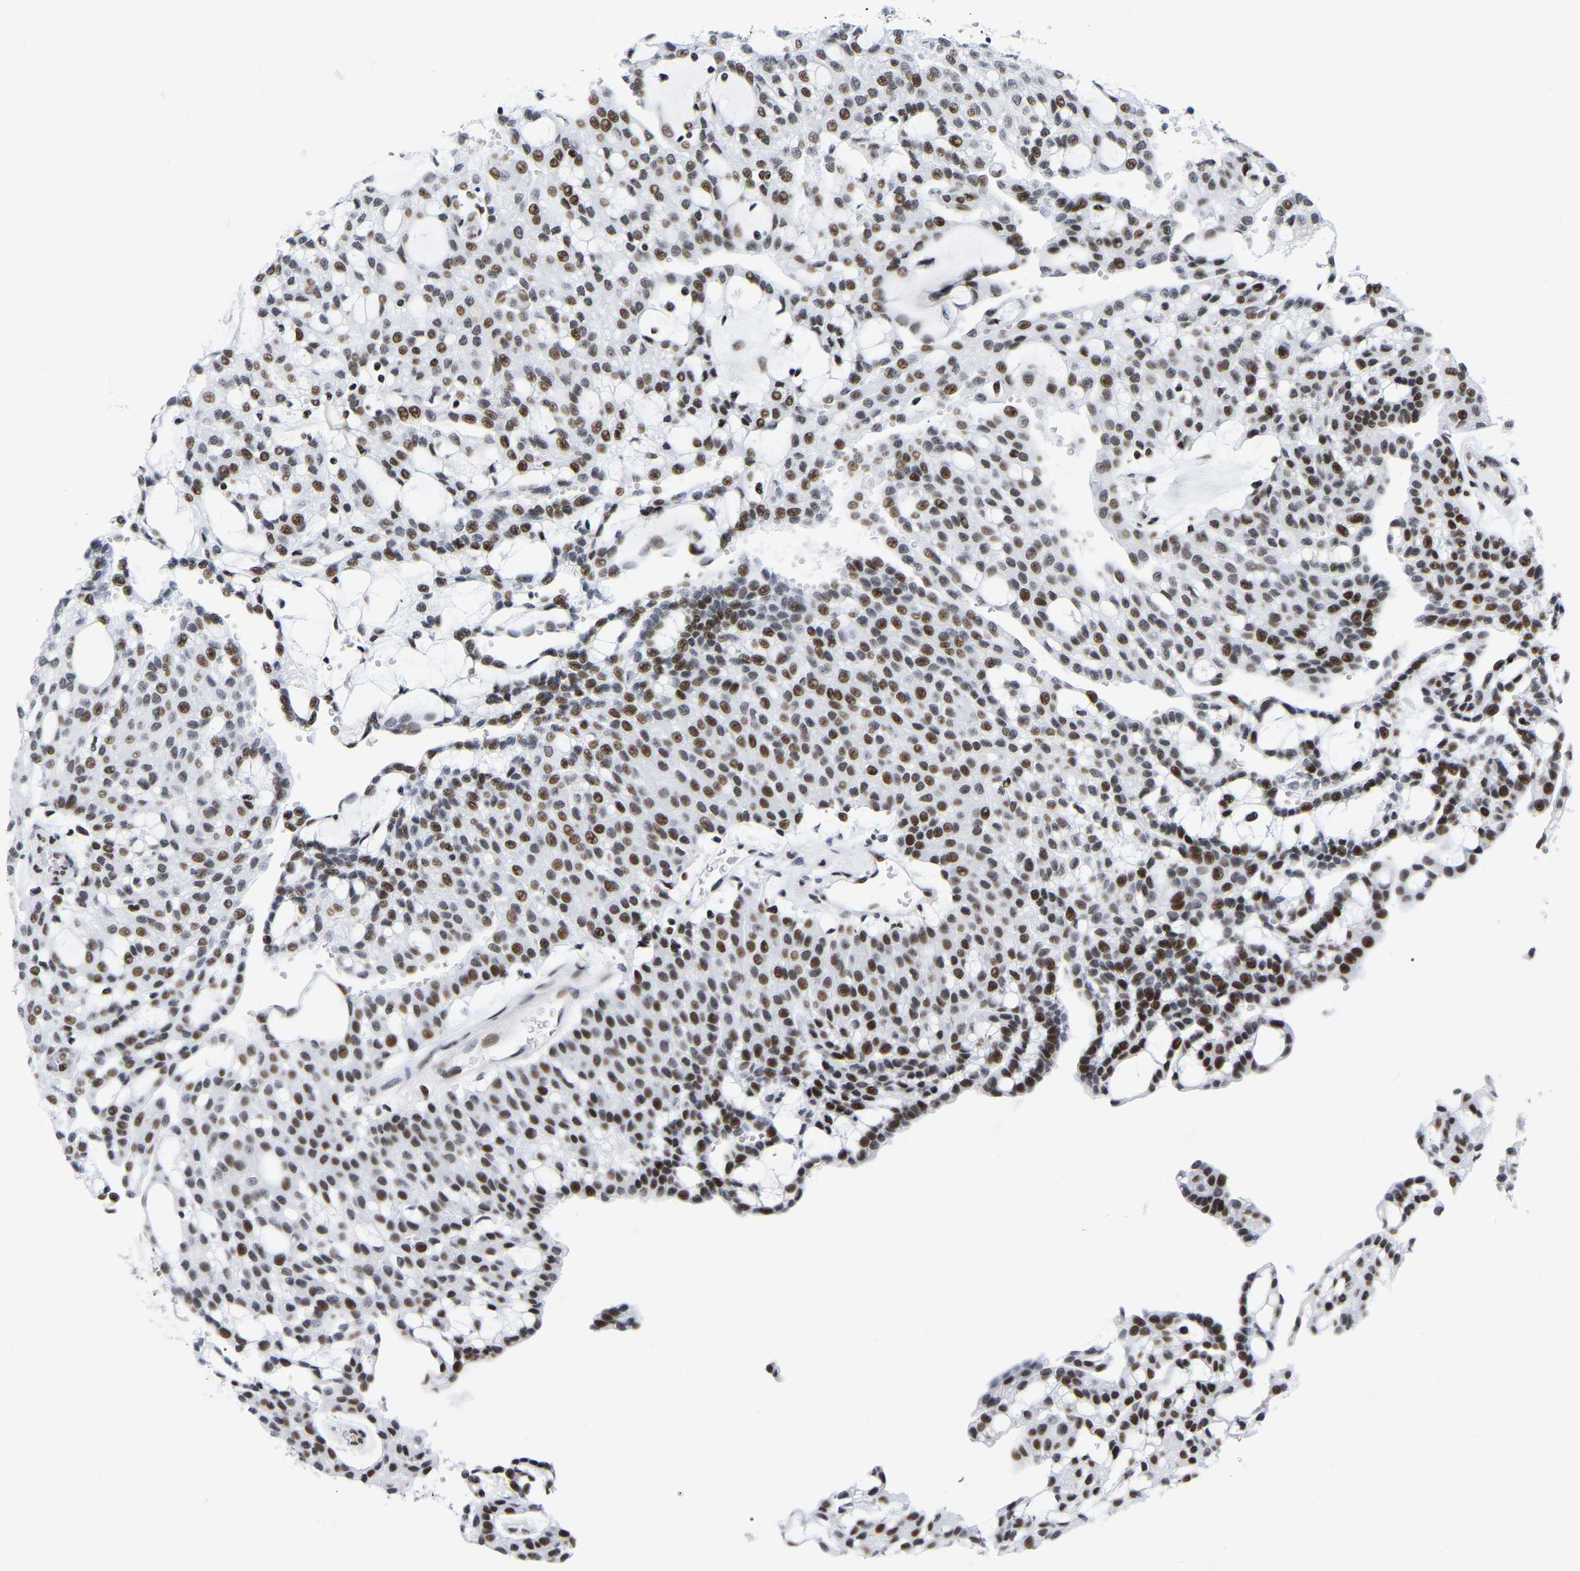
{"staining": {"intensity": "moderate", "quantity": ">75%", "location": "nuclear"}, "tissue": "renal cancer", "cell_type": "Tumor cells", "image_type": "cancer", "snomed": [{"axis": "morphology", "description": "Adenocarcinoma, NOS"}, {"axis": "topography", "description": "Kidney"}], "caption": "Adenocarcinoma (renal) stained for a protein reveals moderate nuclear positivity in tumor cells.", "gene": "PRCC", "patient": {"sex": "male", "age": 63}}